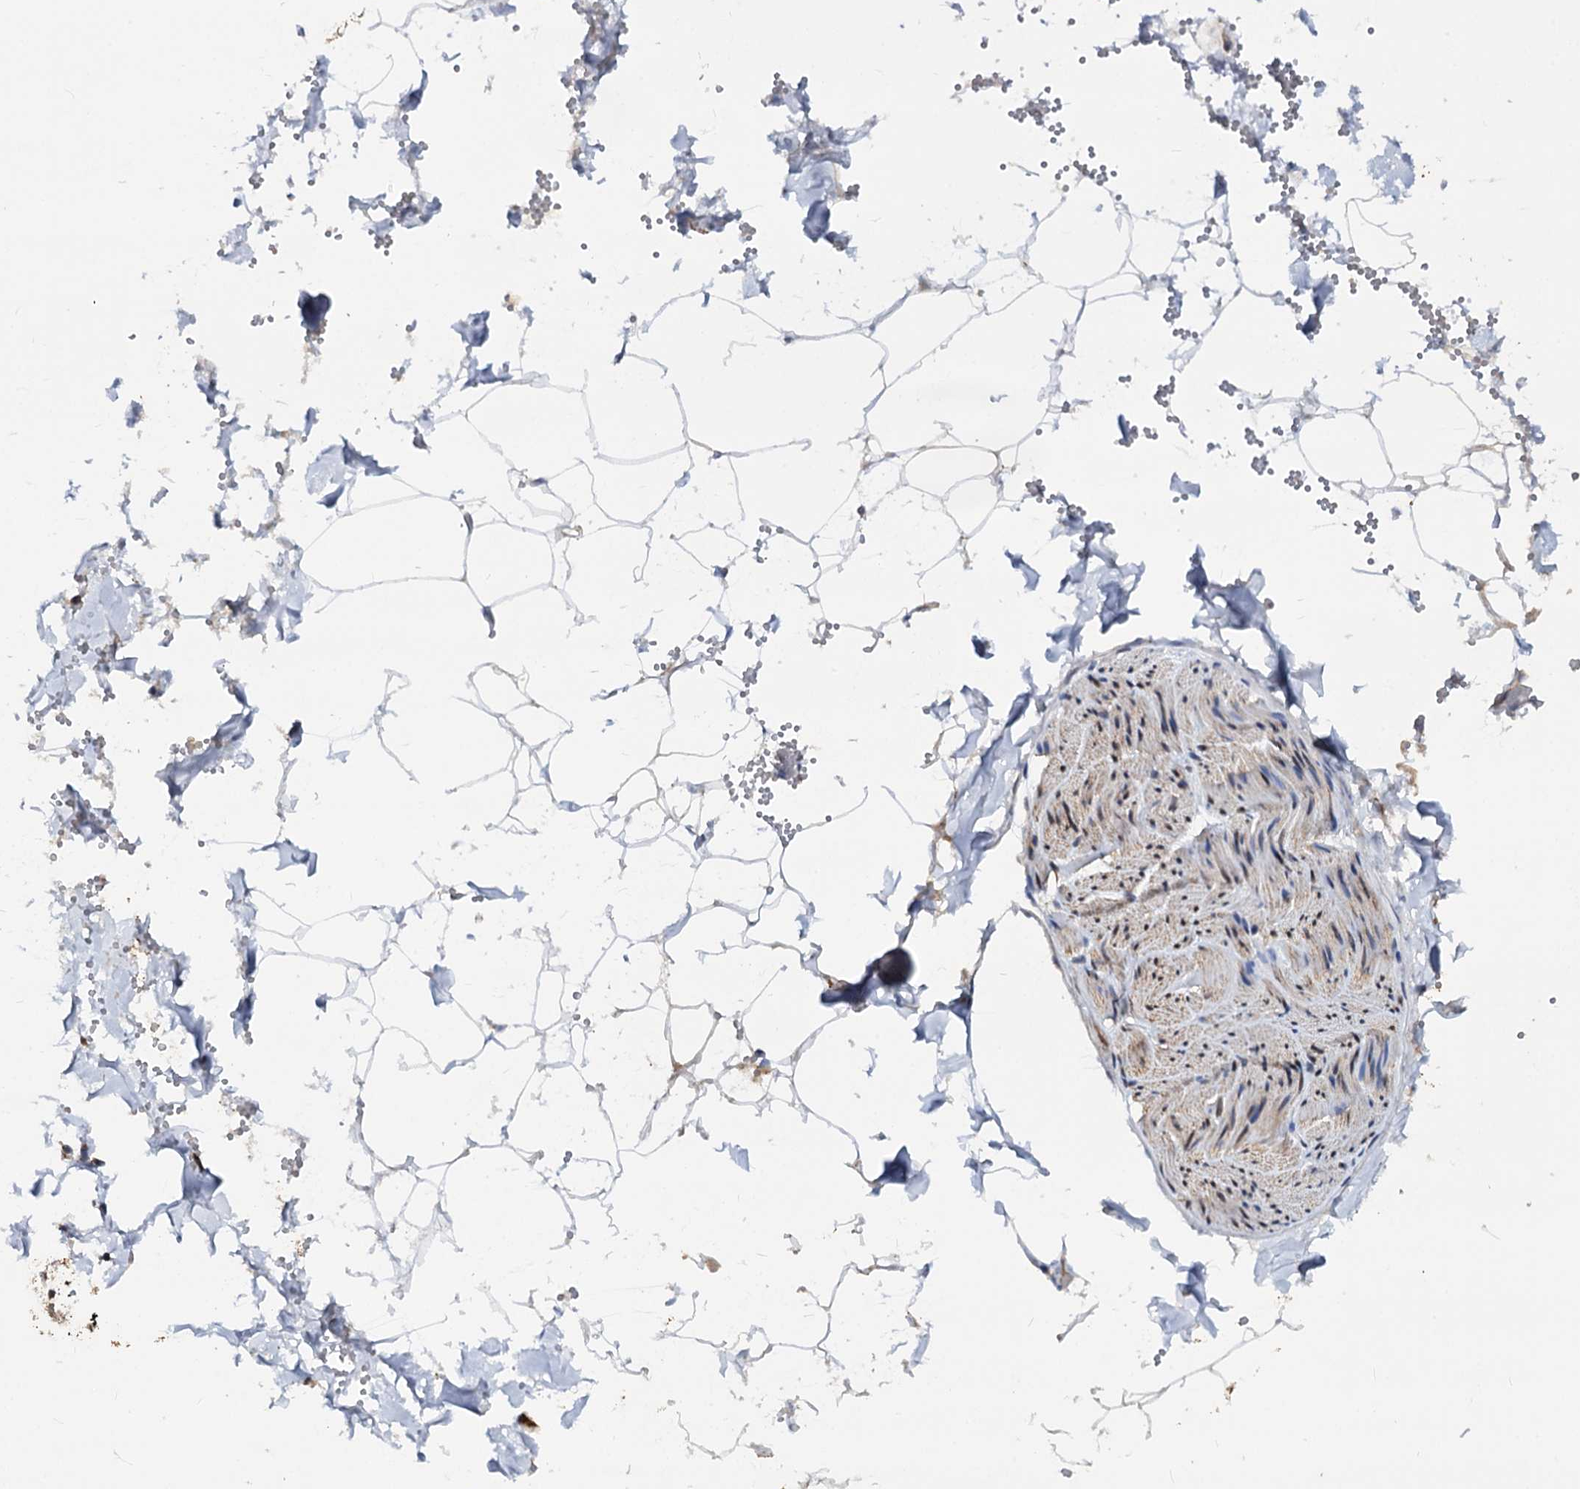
{"staining": {"intensity": "weak", "quantity": "<25%", "location": "cytoplasmic/membranous"}, "tissue": "adipose tissue", "cell_type": "Adipocytes", "image_type": "normal", "snomed": [{"axis": "morphology", "description": "Normal tissue, NOS"}, {"axis": "topography", "description": "Gallbladder"}, {"axis": "topography", "description": "Peripheral nerve tissue"}], "caption": "Histopathology image shows no significant protein positivity in adipocytes of normal adipose tissue. (Immunohistochemistry (ihc), brightfield microscopy, high magnification).", "gene": "CEP76", "patient": {"sex": "male", "age": 38}}